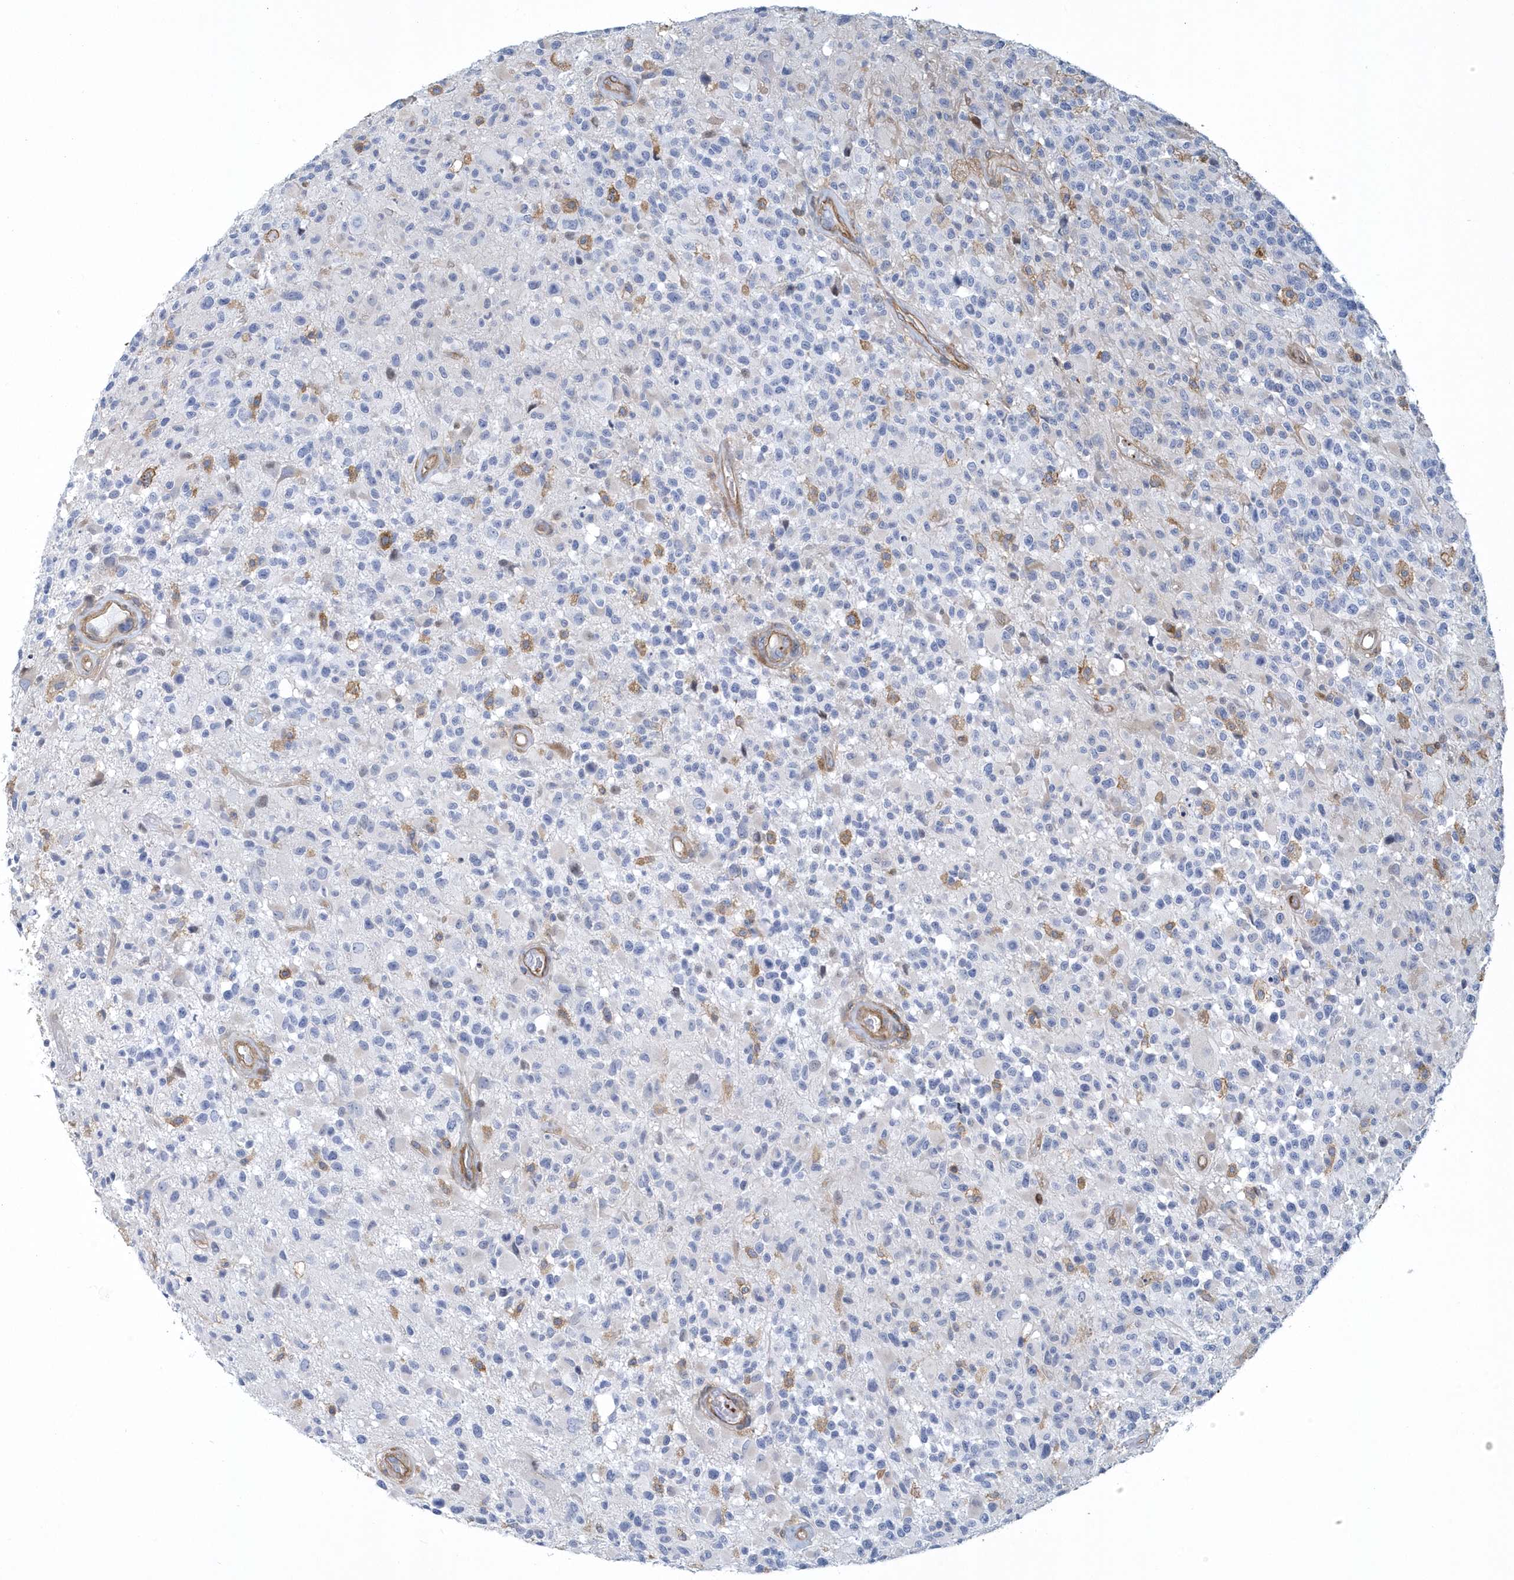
{"staining": {"intensity": "negative", "quantity": "none", "location": "none"}, "tissue": "glioma", "cell_type": "Tumor cells", "image_type": "cancer", "snomed": [{"axis": "morphology", "description": "Glioma, malignant, High grade"}, {"axis": "morphology", "description": "Glioblastoma, NOS"}, {"axis": "topography", "description": "Brain"}], "caption": "This is an immunohistochemistry (IHC) micrograph of human high-grade glioma (malignant). There is no expression in tumor cells.", "gene": "ARAP2", "patient": {"sex": "male", "age": 60}}